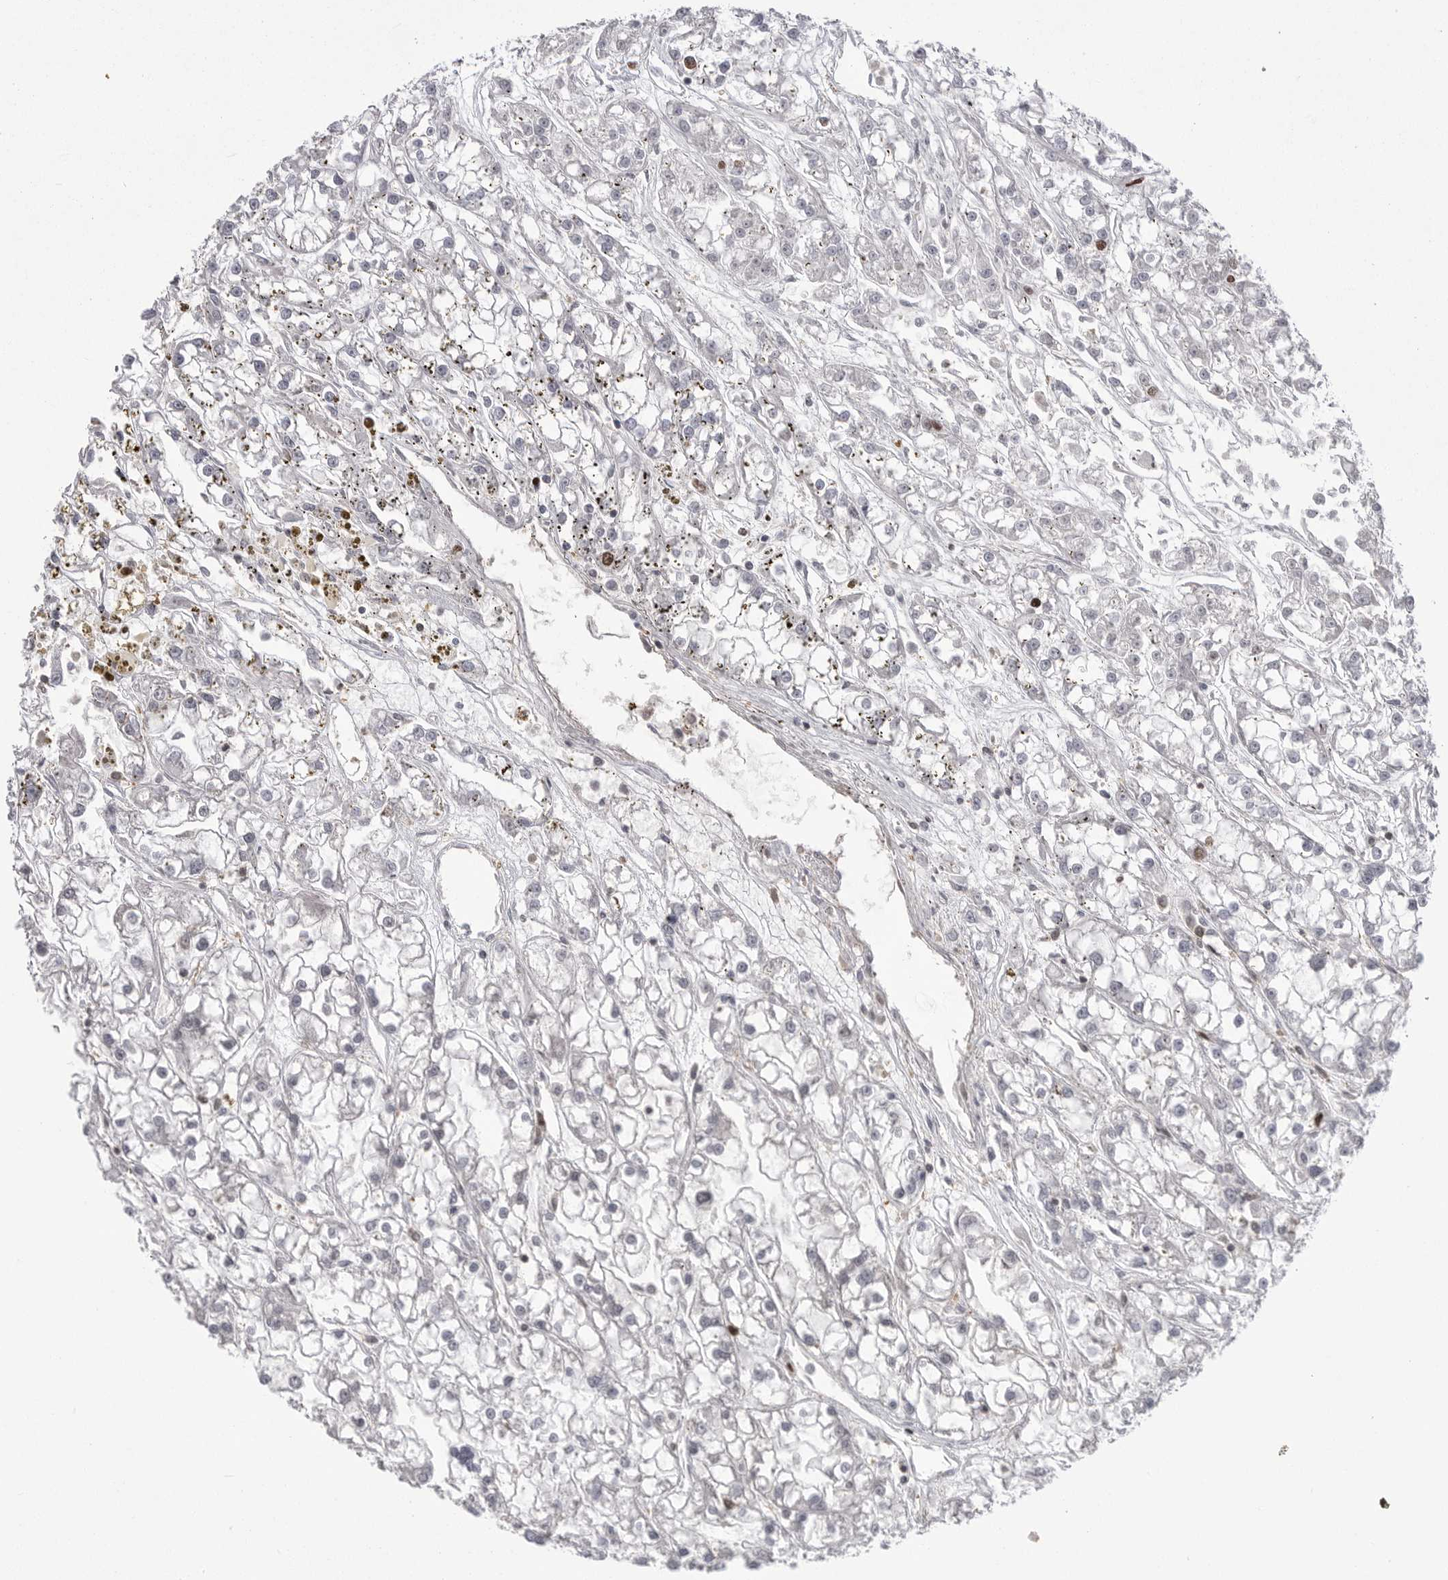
{"staining": {"intensity": "moderate", "quantity": "<25%", "location": "nuclear"}, "tissue": "renal cancer", "cell_type": "Tumor cells", "image_type": "cancer", "snomed": [{"axis": "morphology", "description": "Adenocarcinoma, NOS"}, {"axis": "topography", "description": "Kidney"}], "caption": "The micrograph demonstrates staining of renal cancer (adenocarcinoma), revealing moderate nuclear protein staining (brown color) within tumor cells.", "gene": "TOP2A", "patient": {"sex": "female", "age": 52}}